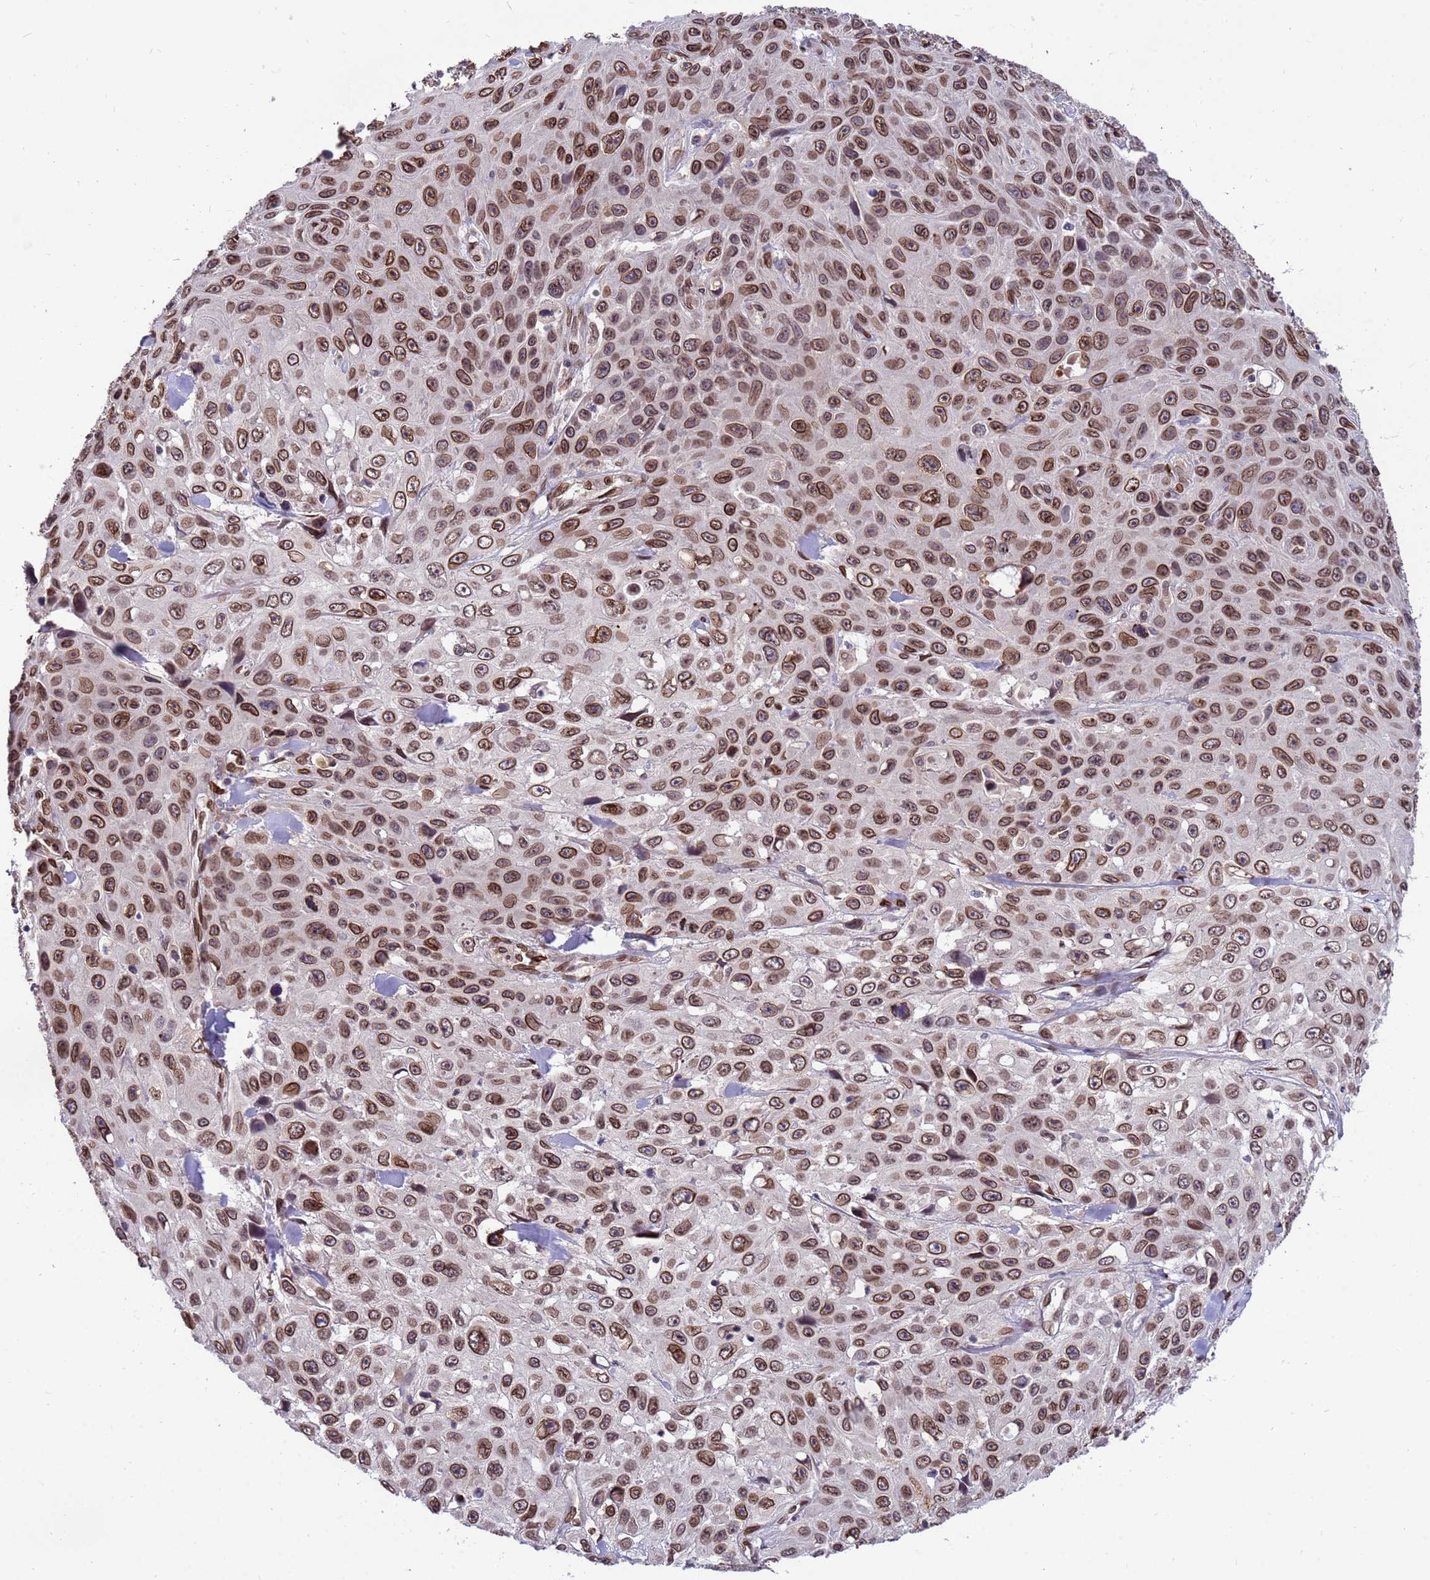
{"staining": {"intensity": "moderate", "quantity": ">75%", "location": "cytoplasmic/membranous,nuclear"}, "tissue": "skin cancer", "cell_type": "Tumor cells", "image_type": "cancer", "snomed": [{"axis": "morphology", "description": "Squamous cell carcinoma, NOS"}, {"axis": "topography", "description": "Skin"}], "caption": "Immunohistochemical staining of human skin cancer (squamous cell carcinoma) shows medium levels of moderate cytoplasmic/membranous and nuclear staining in approximately >75% of tumor cells.", "gene": "GPR135", "patient": {"sex": "male", "age": 82}}